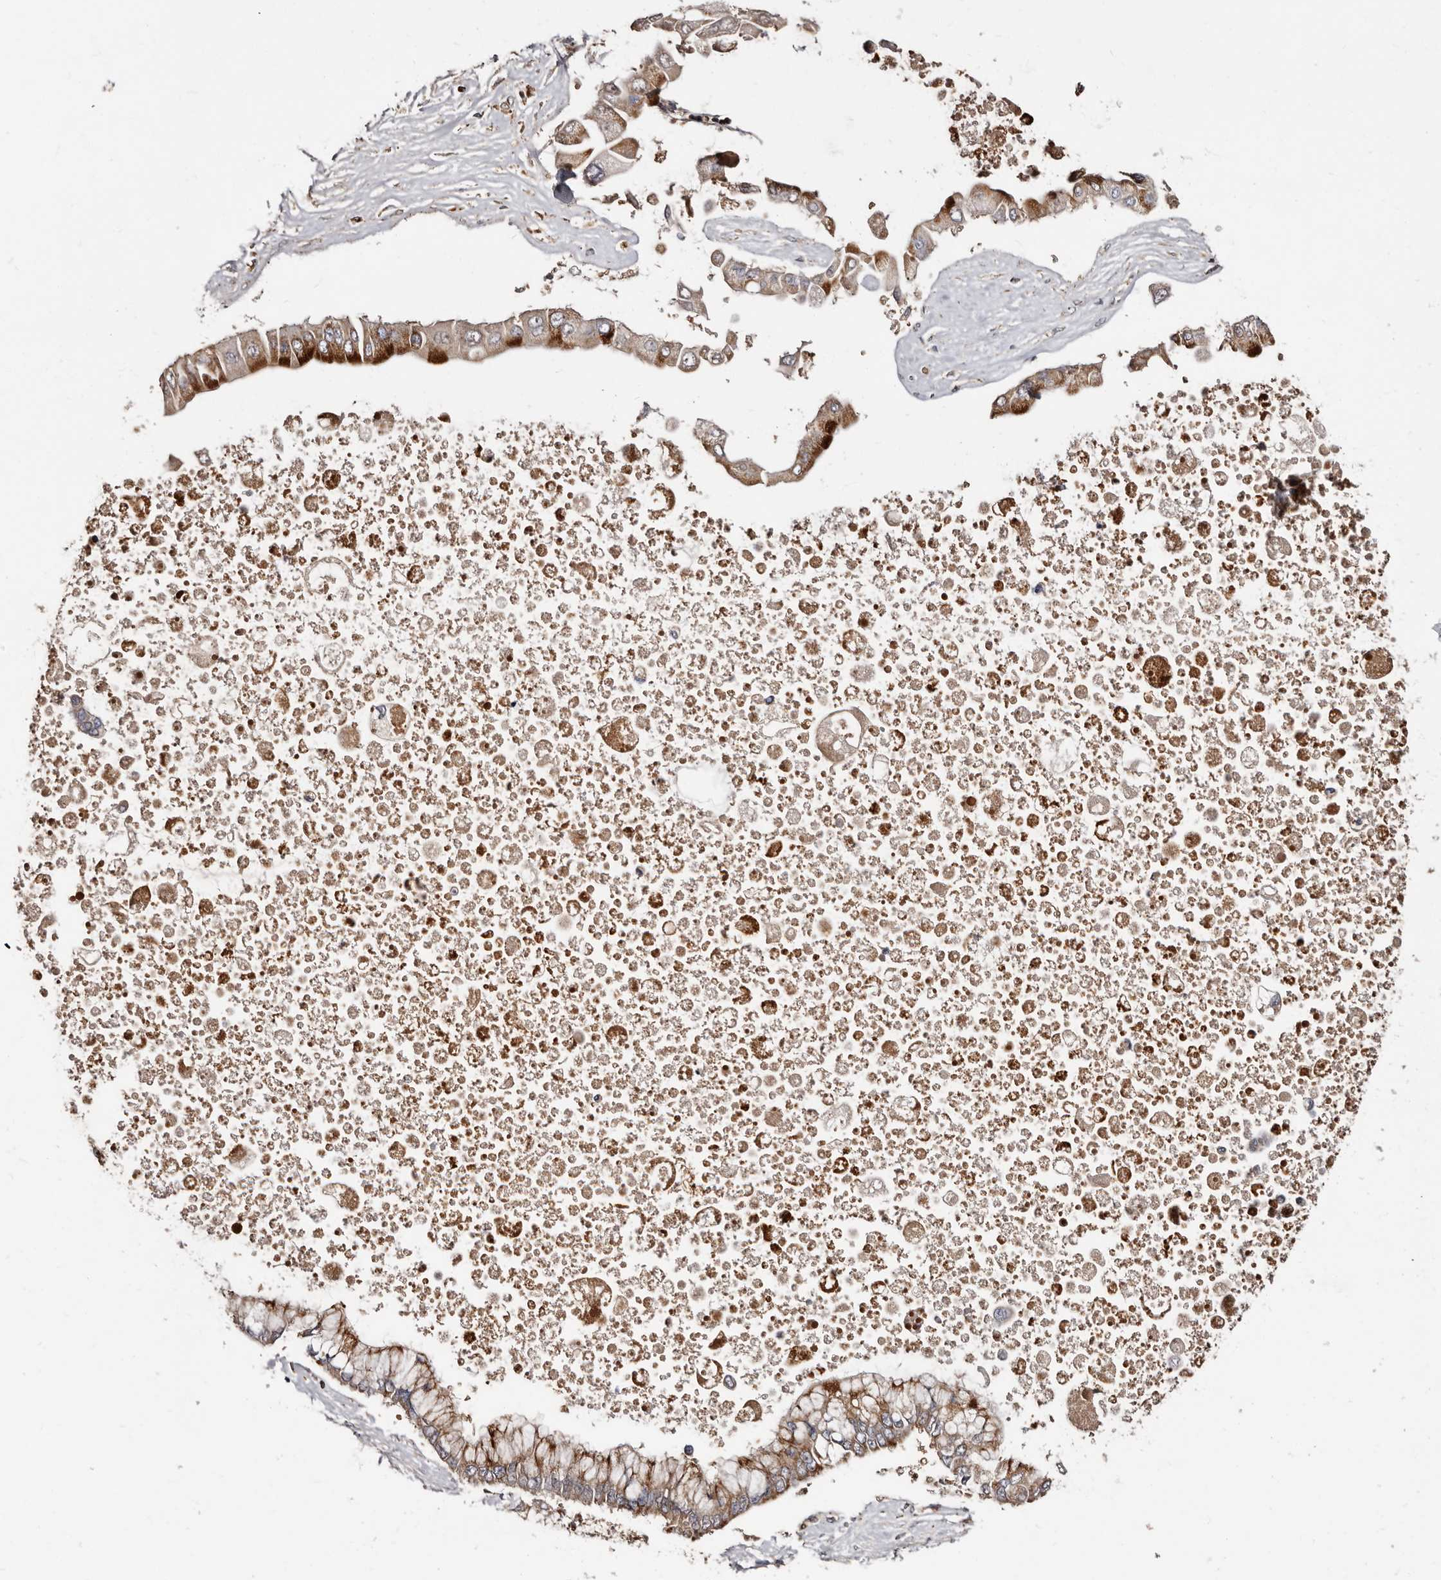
{"staining": {"intensity": "strong", "quantity": ">75%", "location": "cytoplasmic/membranous"}, "tissue": "liver cancer", "cell_type": "Tumor cells", "image_type": "cancer", "snomed": [{"axis": "morphology", "description": "Cholangiocarcinoma"}, {"axis": "topography", "description": "Liver"}], "caption": "This is an image of immunohistochemistry staining of liver cancer (cholangiocarcinoma), which shows strong positivity in the cytoplasmic/membranous of tumor cells.", "gene": "BAX", "patient": {"sex": "male", "age": 50}}